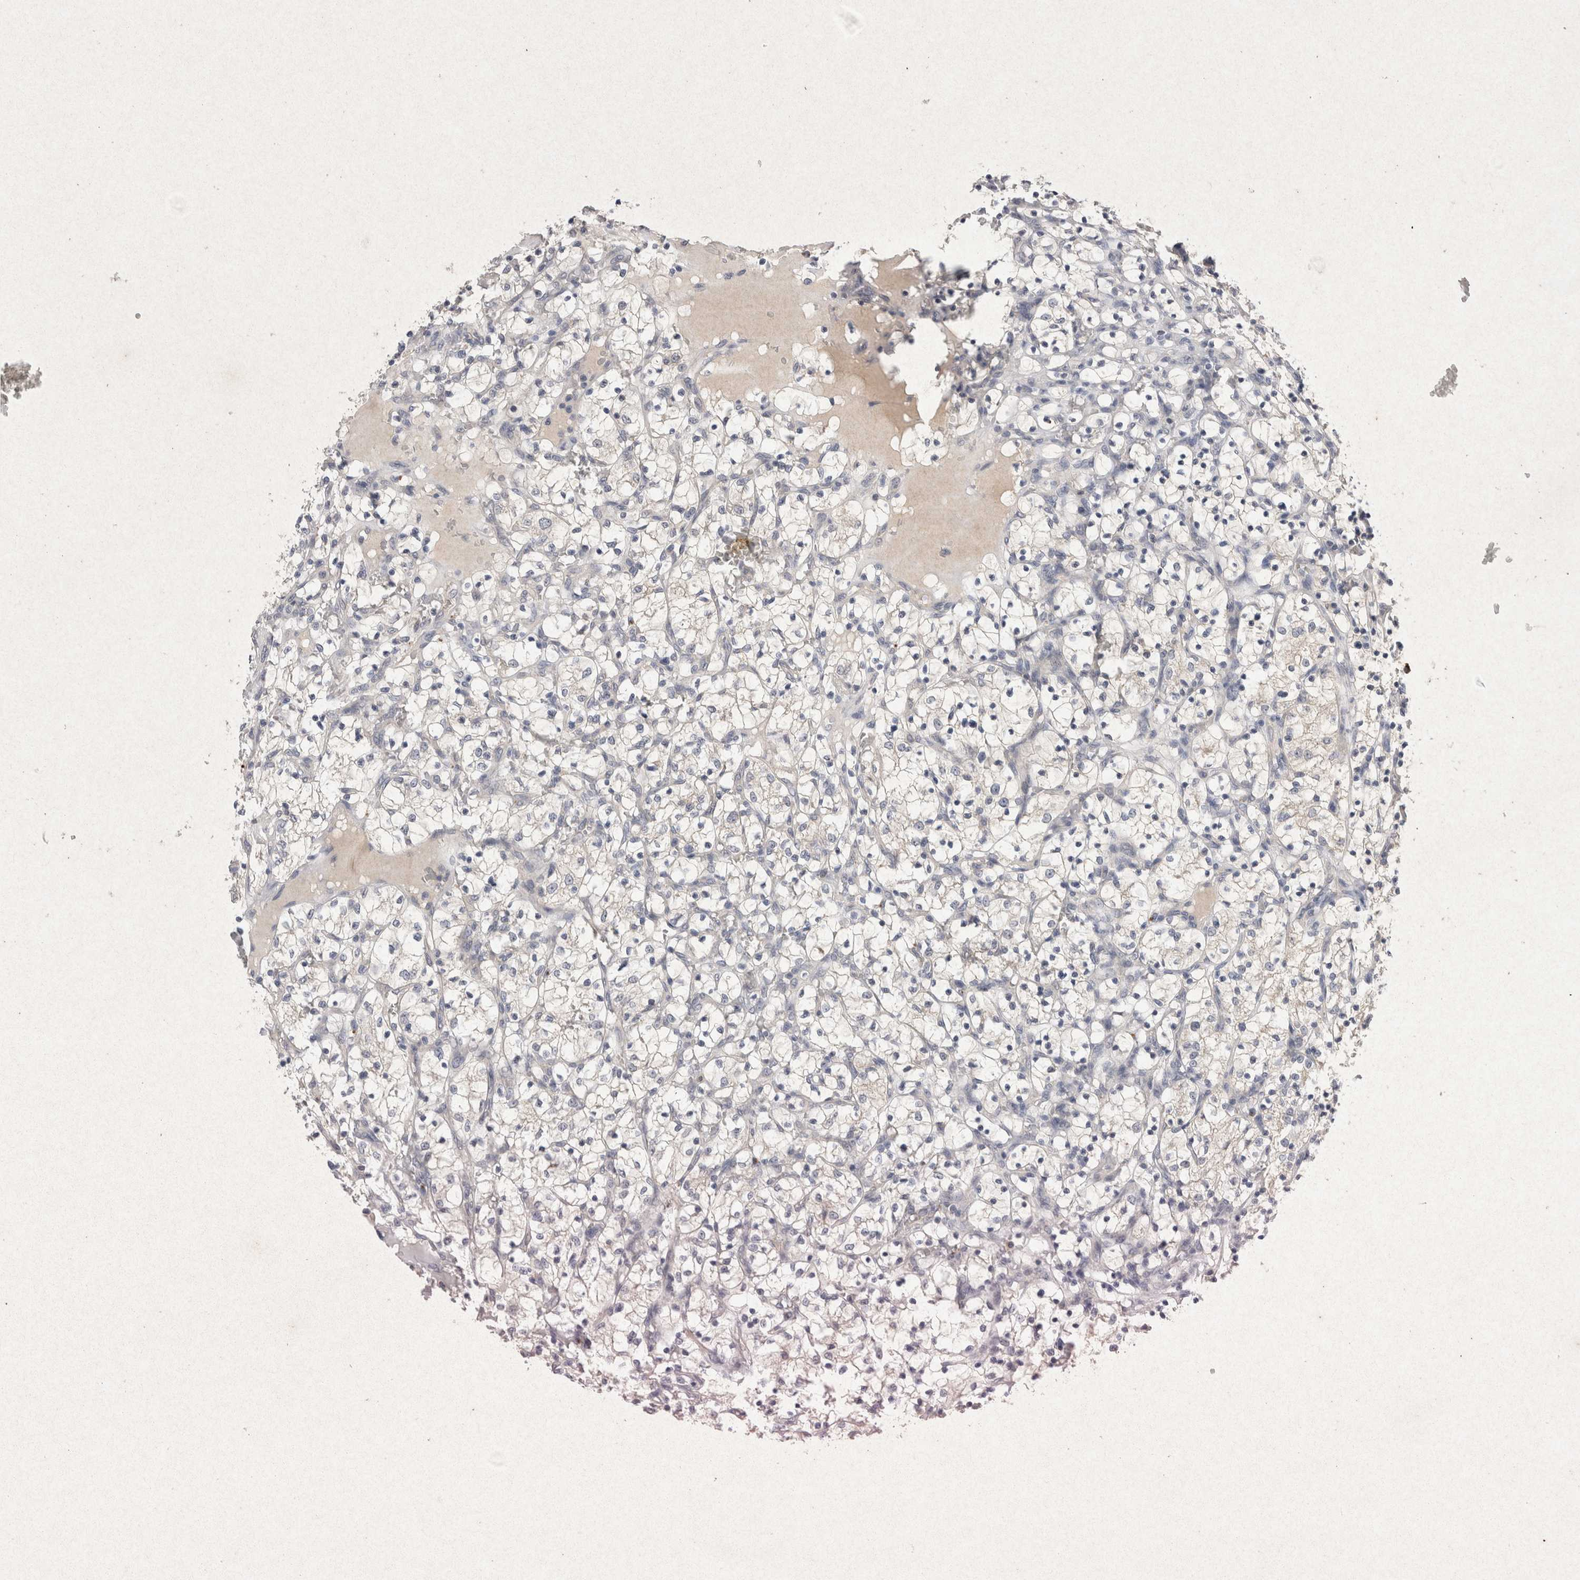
{"staining": {"intensity": "negative", "quantity": "none", "location": "none"}, "tissue": "renal cancer", "cell_type": "Tumor cells", "image_type": "cancer", "snomed": [{"axis": "morphology", "description": "Adenocarcinoma, NOS"}, {"axis": "topography", "description": "Kidney"}], "caption": "IHC of human adenocarcinoma (renal) shows no expression in tumor cells.", "gene": "RASSF3", "patient": {"sex": "female", "age": 69}}